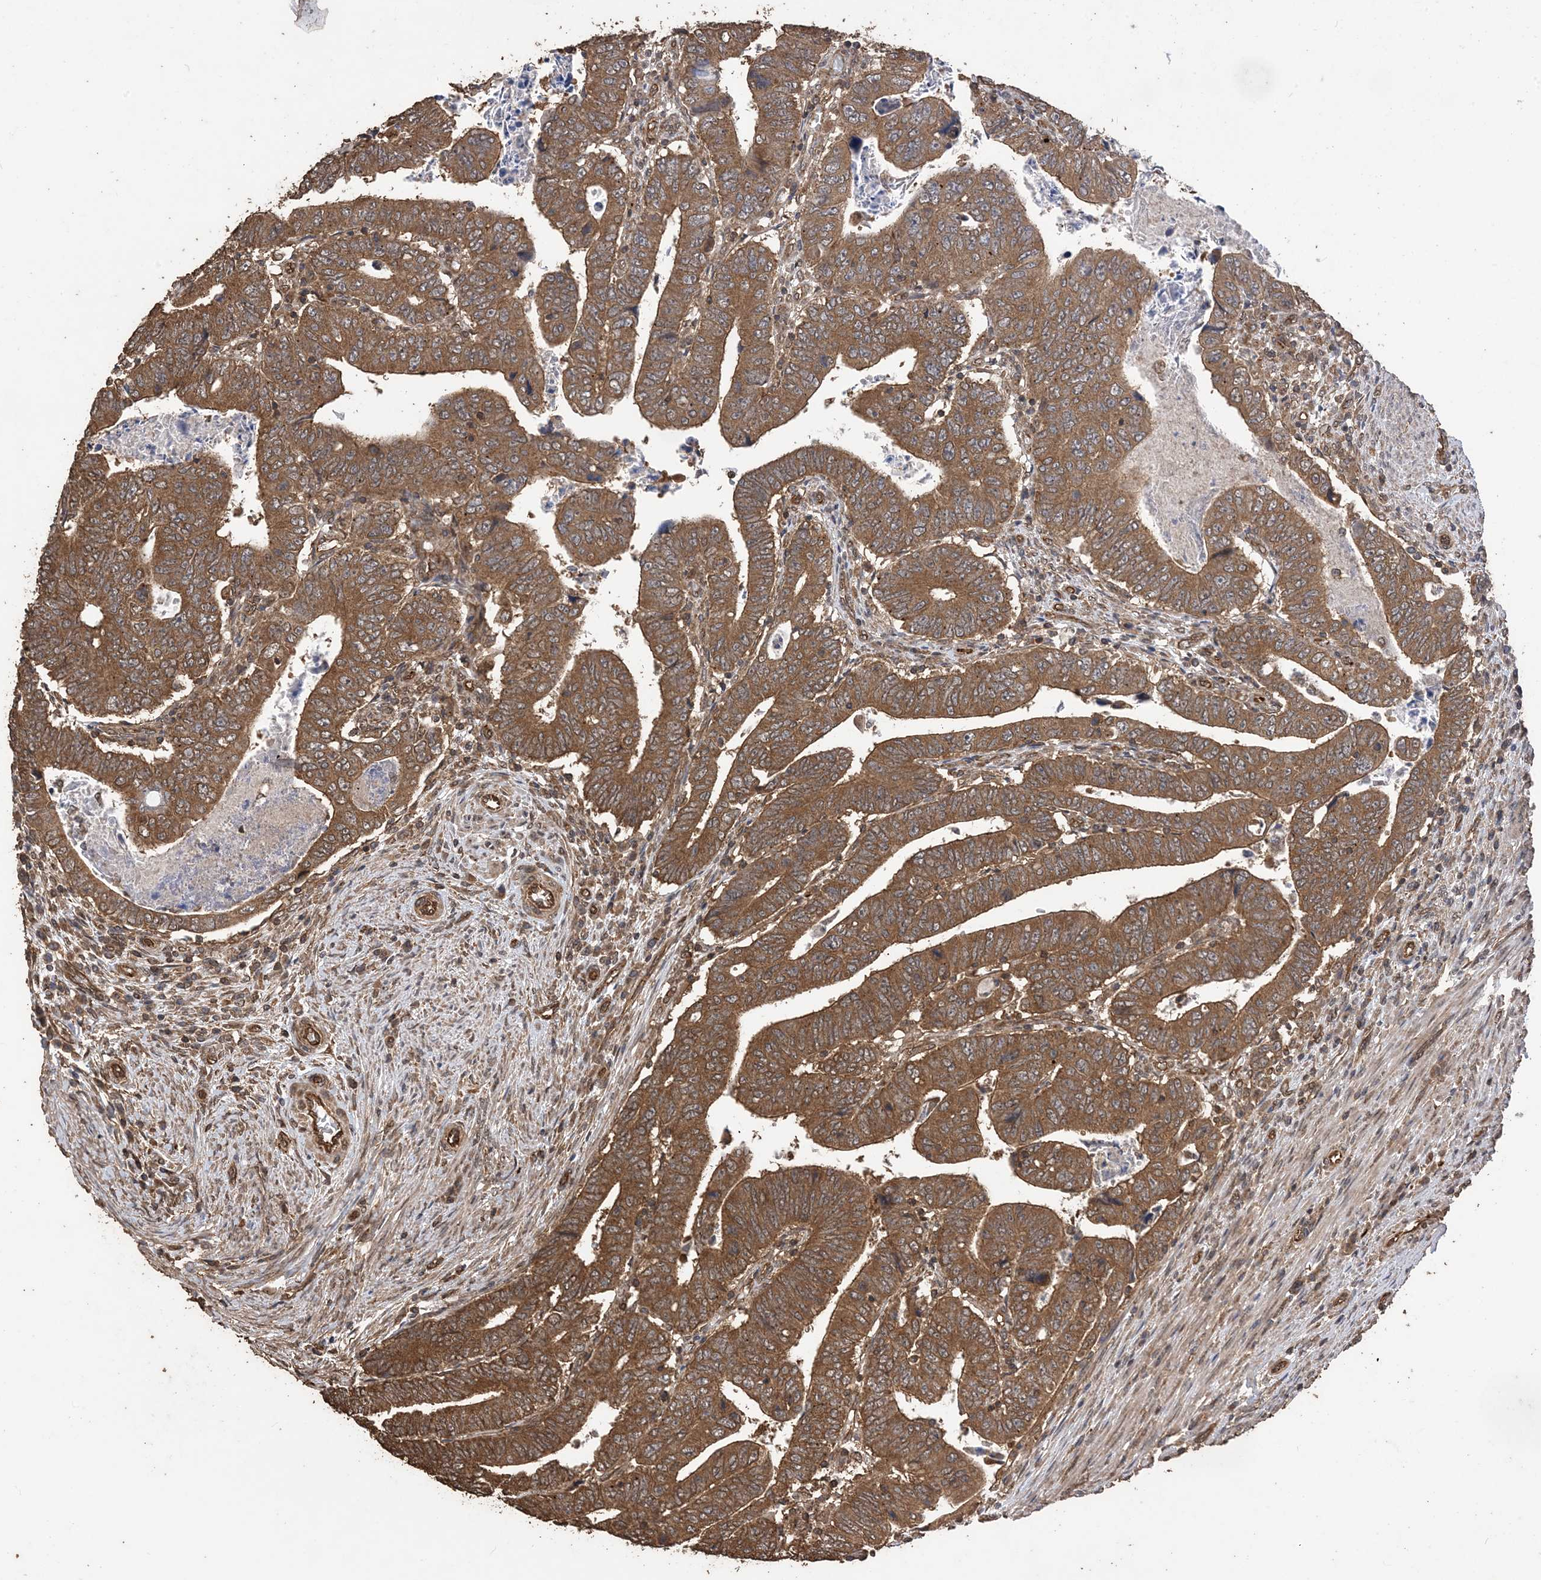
{"staining": {"intensity": "moderate", "quantity": ">75%", "location": "cytoplasmic/membranous"}, "tissue": "colorectal cancer", "cell_type": "Tumor cells", "image_type": "cancer", "snomed": [{"axis": "morphology", "description": "Normal tissue, NOS"}, {"axis": "morphology", "description": "Adenocarcinoma, NOS"}, {"axis": "topography", "description": "Rectum"}], "caption": "Immunohistochemical staining of colorectal cancer (adenocarcinoma) reveals medium levels of moderate cytoplasmic/membranous protein staining in about >75% of tumor cells.", "gene": "ZKSCAN5", "patient": {"sex": "female", "age": 65}}